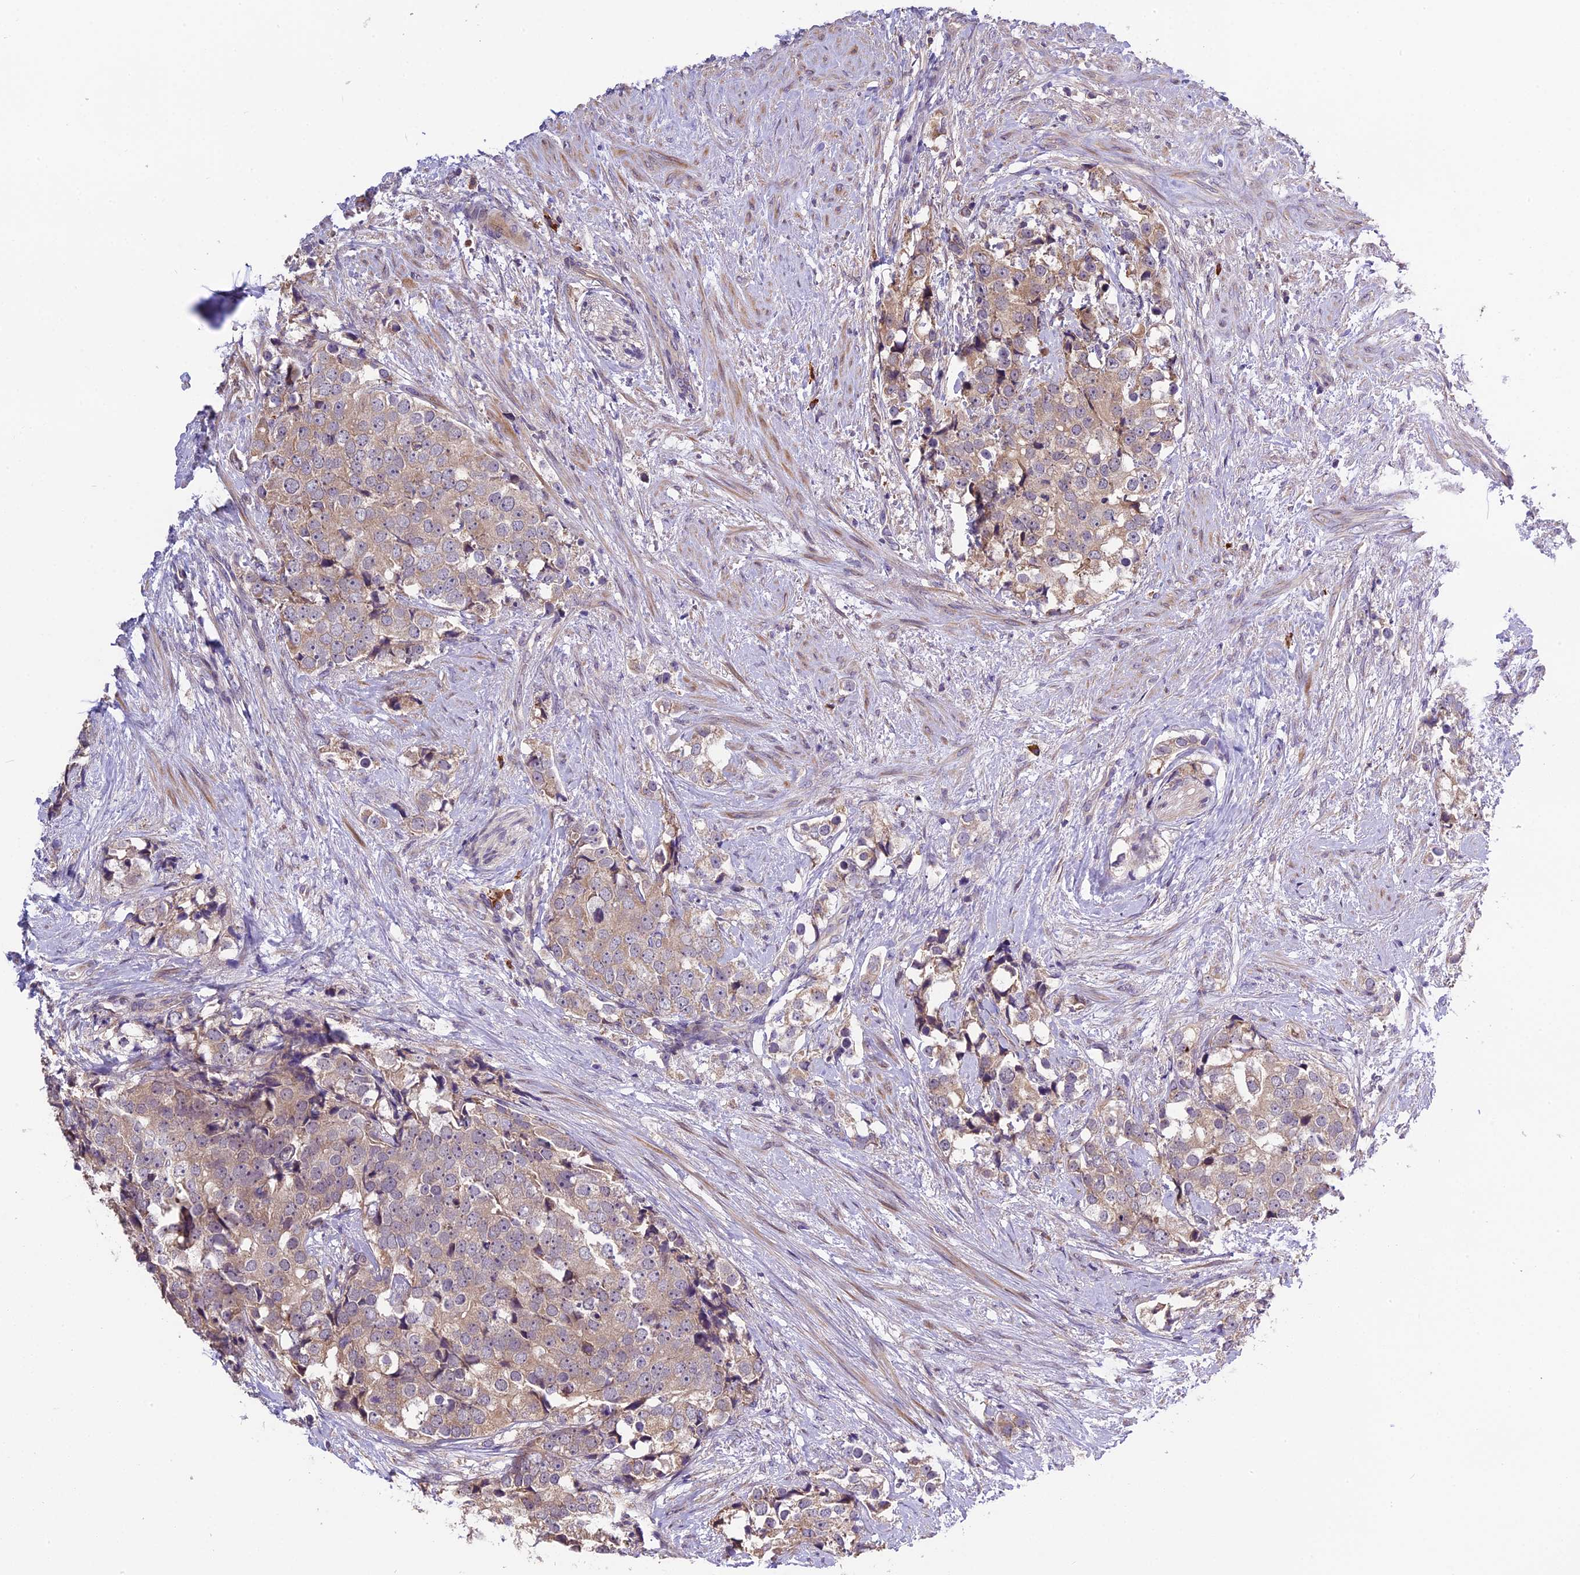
{"staining": {"intensity": "weak", "quantity": "25%-75%", "location": "cytoplasmic/membranous"}, "tissue": "prostate cancer", "cell_type": "Tumor cells", "image_type": "cancer", "snomed": [{"axis": "morphology", "description": "Adenocarcinoma, High grade"}, {"axis": "topography", "description": "Prostate"}], "caption": "A histopathology image of adenocarcinoma (high-grade) (prostate) stained for a protein reveals weak cytoplasmic/membranous brown staining in tumor cells. (DAB (3,3'-diaminobenzidine) = brown stain, brightfield microscopy at high magnification).", "gene": "ABCC10", "patient": {"sex": "male", "age": 49}}